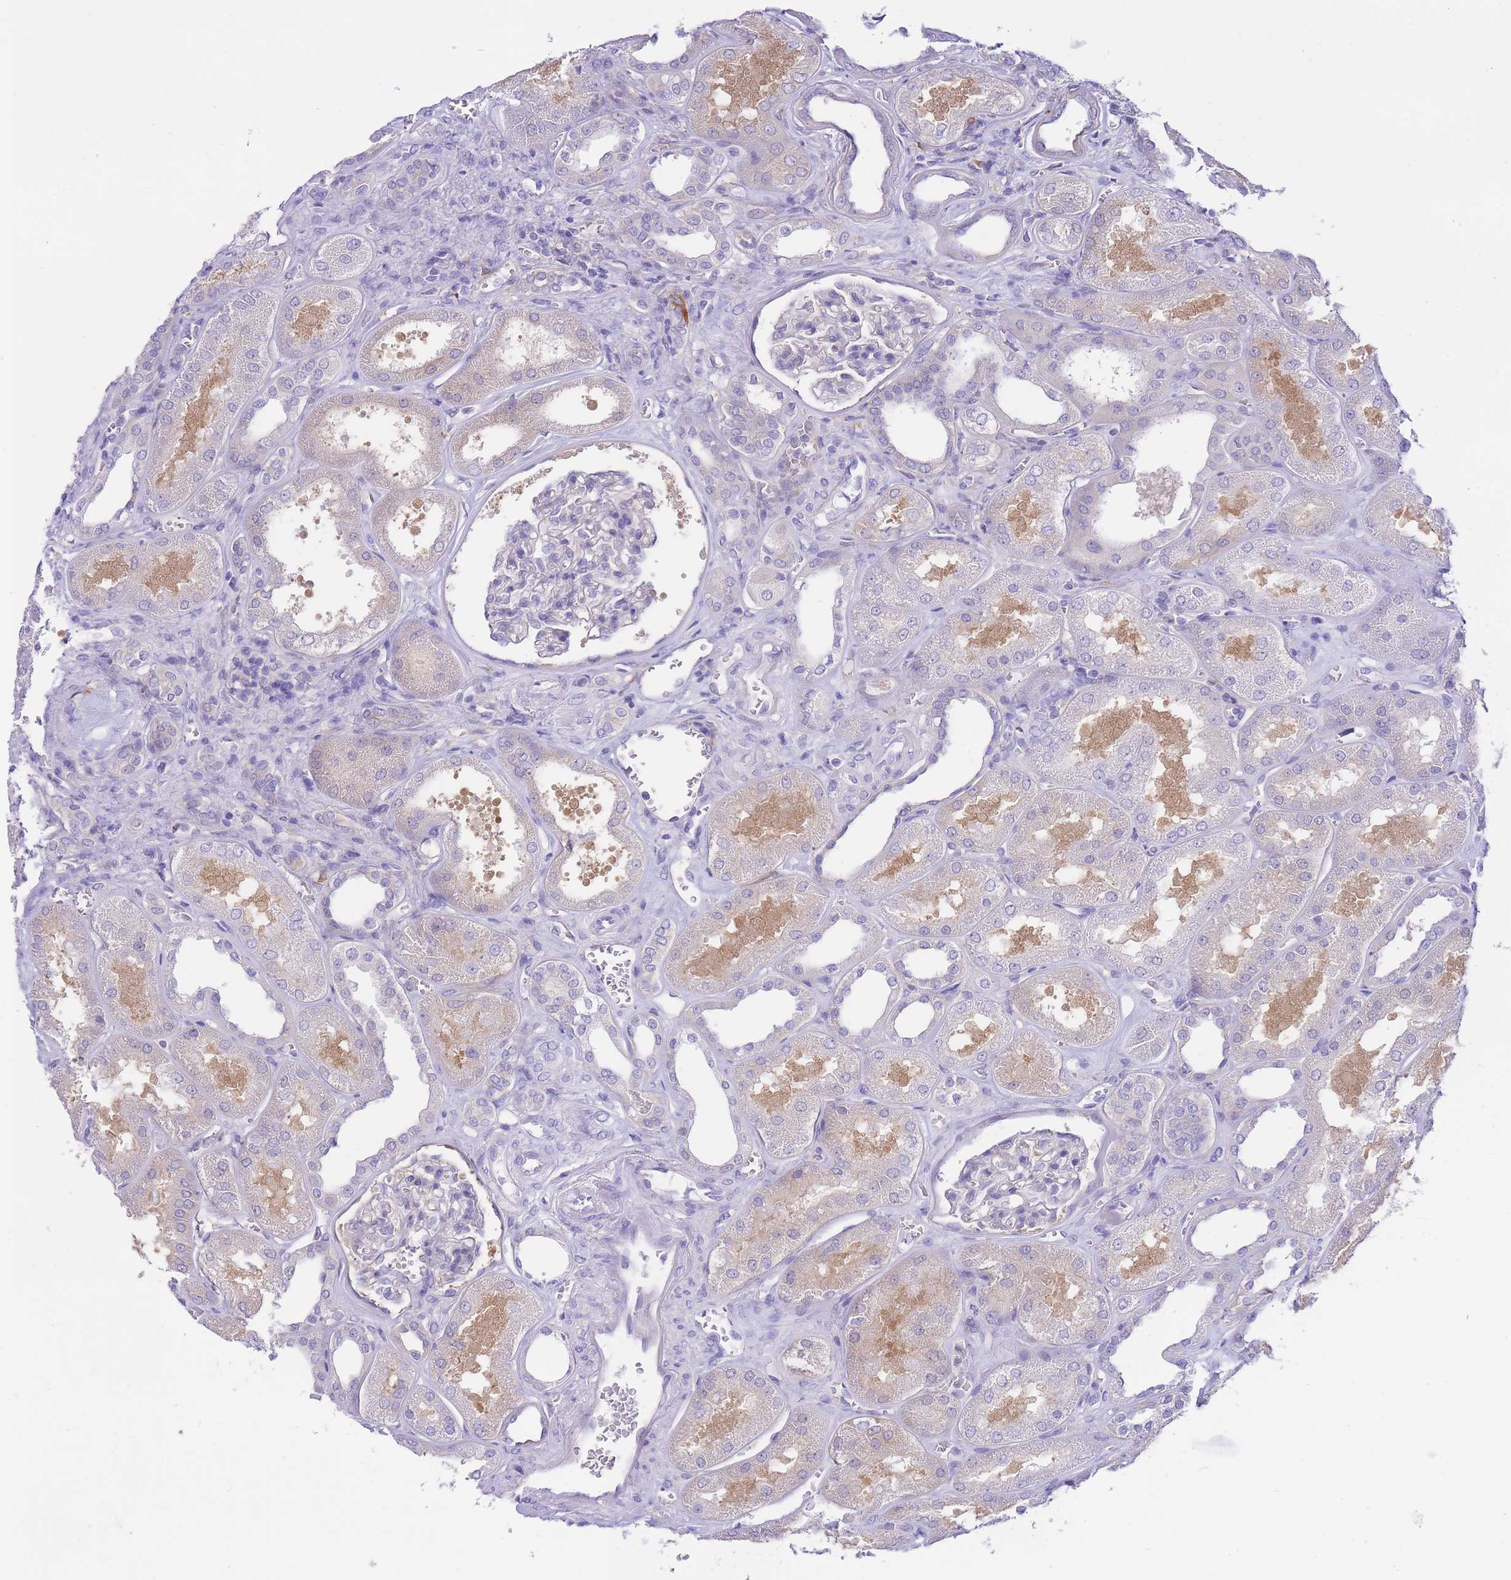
{"staining": {"intensity": "negative", "quantity": "none", "location": "none"}, "tissue": "kidney", "cell_type": "Cells in glomeruli", "image_type": "normal", "snomed": [{"axis": "morphology", "description": "Normal tissue, NOS"}, {"axis": "morphology", "description": "Adenocarcinoma, NOS"}, {"axis": "topography", "description": "Kidney"}], "caption": "An immunohistochemistry image of benign kidney is shown. There is no staining in cells in glomeruli of kidney.", "gene": "NAMPT", "patient": {"sex": "female", "age": 68}}